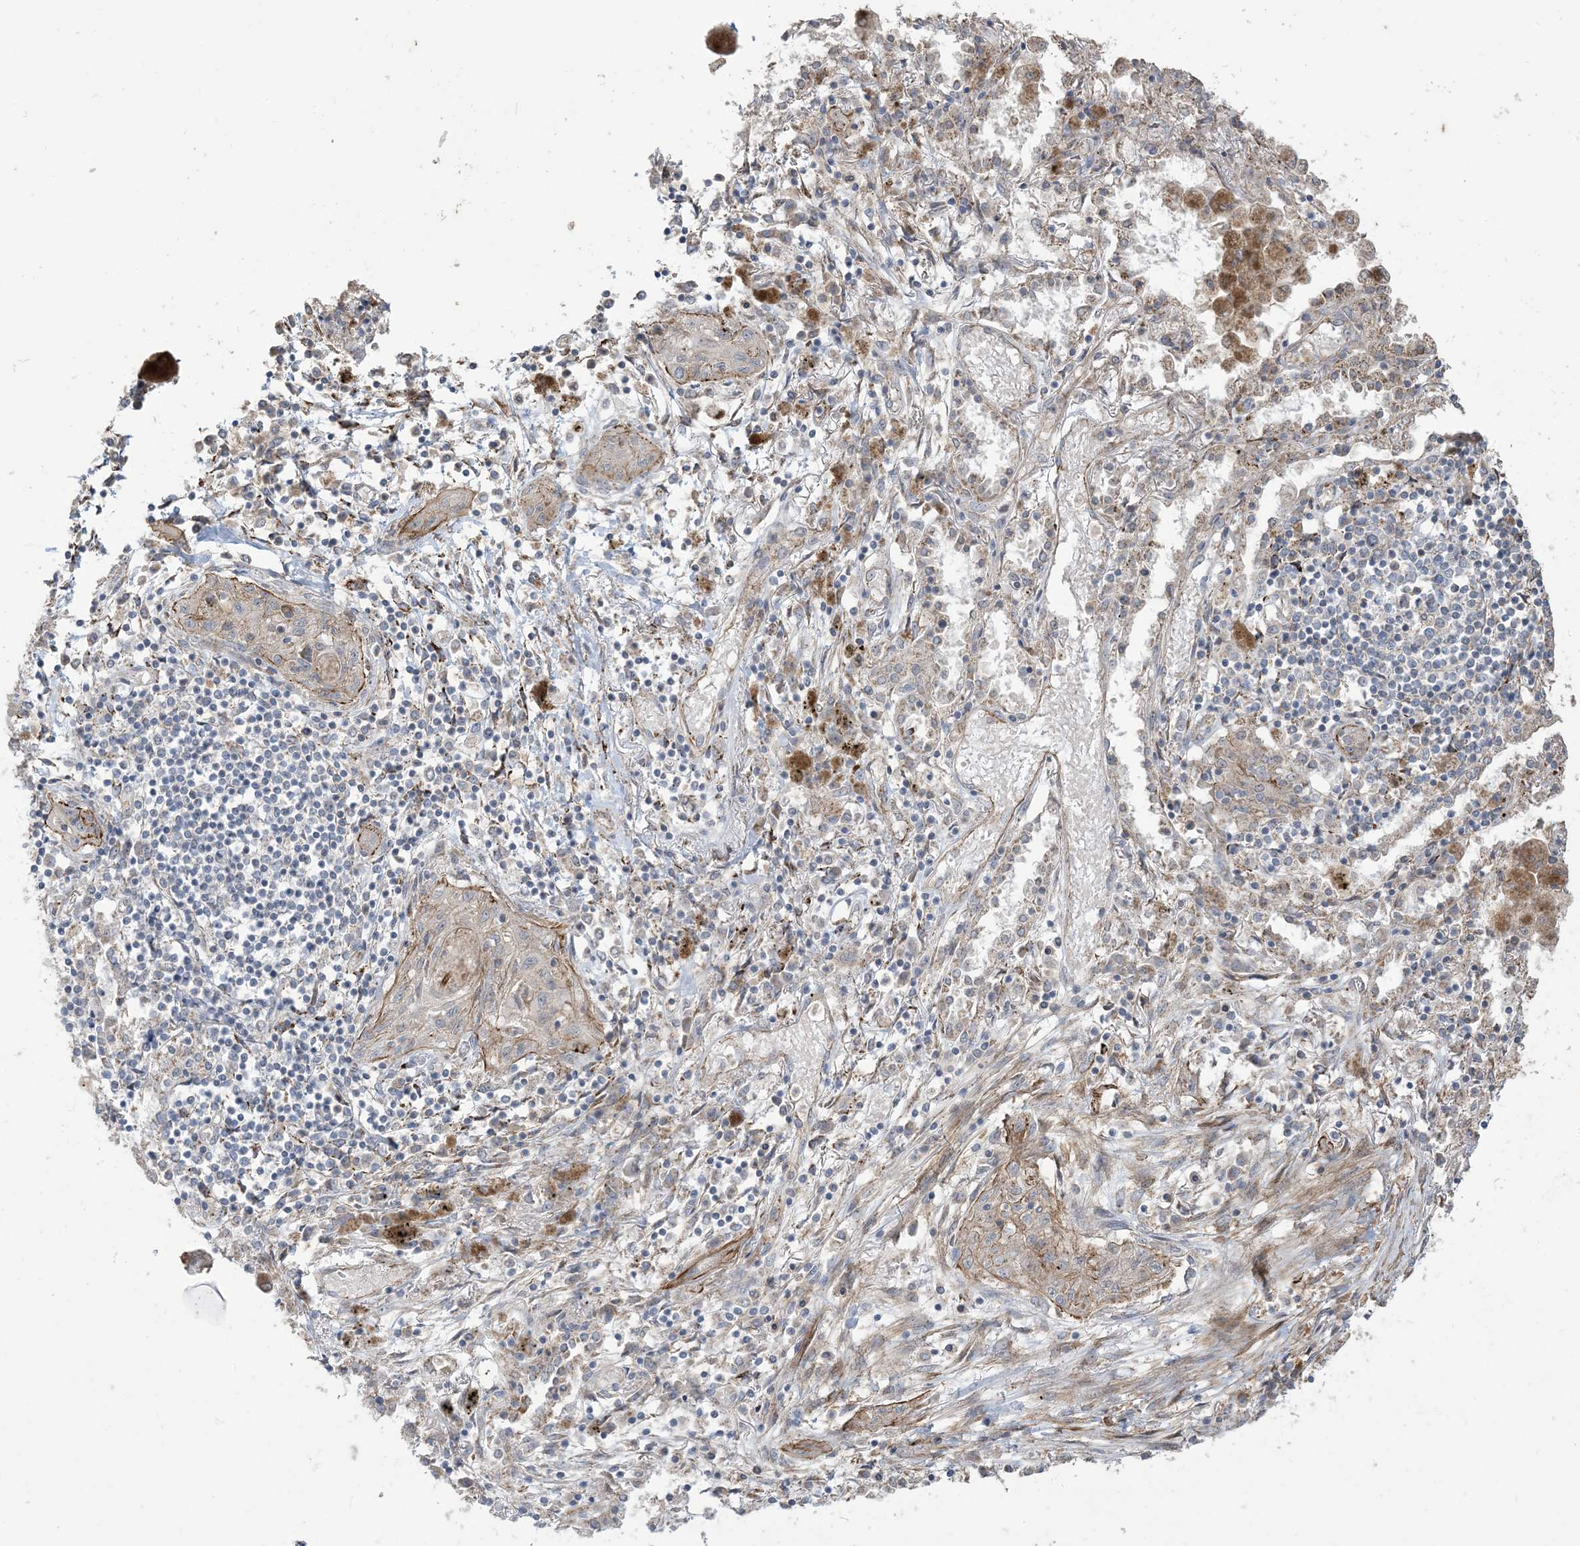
{"staining": {"intensity": "moderate", "quantity": "<25%", "location": "cytoplasmic/membranous"}, "tissue": "lung cancer", "cell_type": "Tumor cells", "image_type": "cancer", "snomed": [{"axis": "morphology", "description": "Squamous cell carcinoma, NOS"}, {"axis": "topography", "description": "Lung"}], "caption": "Protein staining of lung cancer (squamous cell carcinoma) tissue displays moderate cytoplasmic/membranous expression in approximately <25% of tumor cells. Using DAB (3,3'-diaminobenzidine) (brown) and hematoxylin (blue) stains, captured at high magnification using brightfield microscopy.", "gene": "KLHL18", "patient": {"sex": "female", "age": 47}}